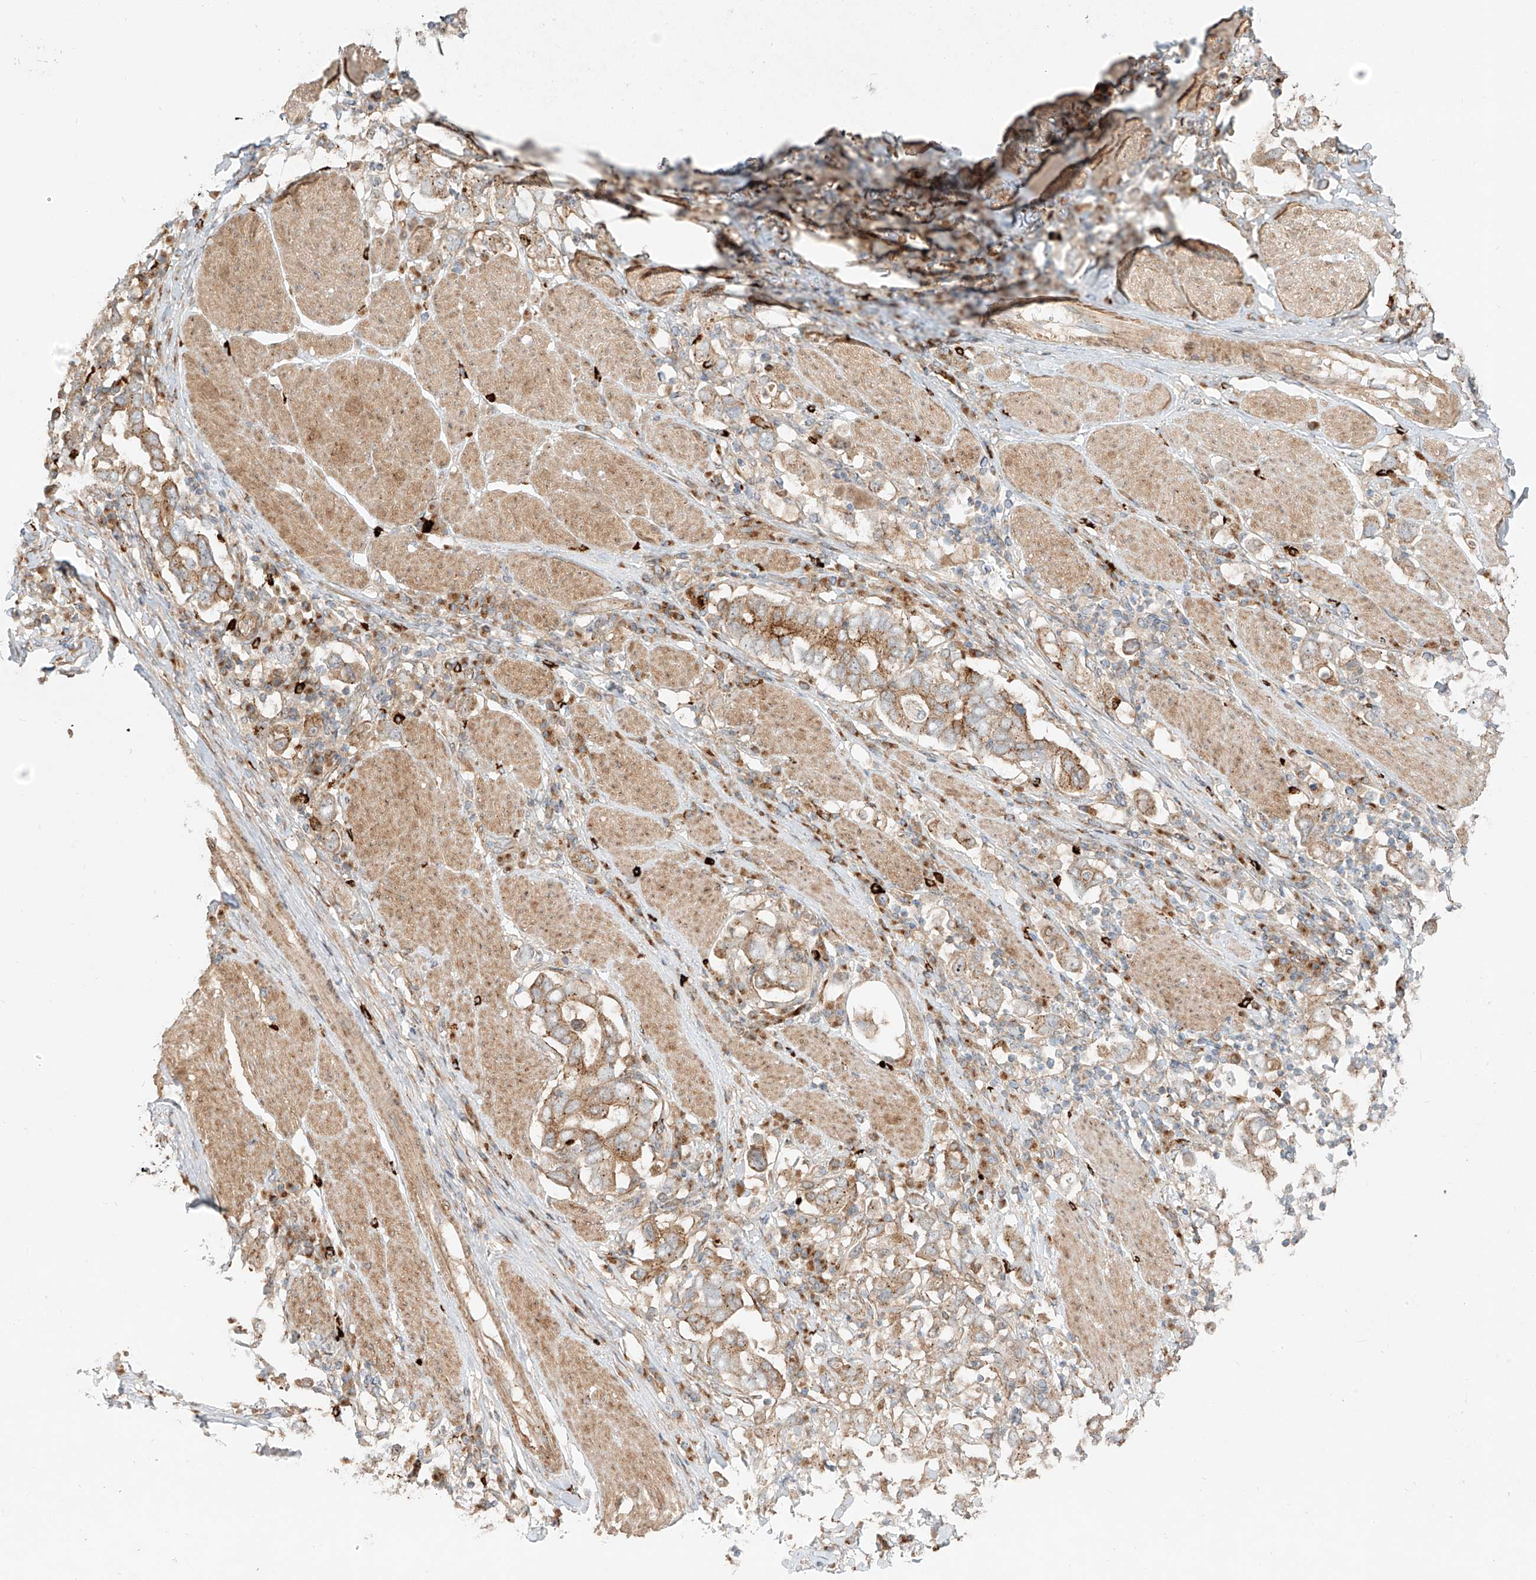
{"staining": {"intensity": "moderate", "quantity": ">75%", "location": "cytoplasmic/membranous"}, "tissue": "stomach cancer", "cell_type": "Tumor cells", "image_type": "cancer", "snomed": [{"axis": "morphology", "description": "Adenocarcinoma, NOS"}, {"axis": "topography", "description": "Stomach, upper"}], "caption": "Protein expression analysis of stomach cancer shows moderate cytoplasmic/membranous expression in approximately >75% of tumor cells.", "gene": "ZNF287", "patient": {"sex": "male", "age": 62}}